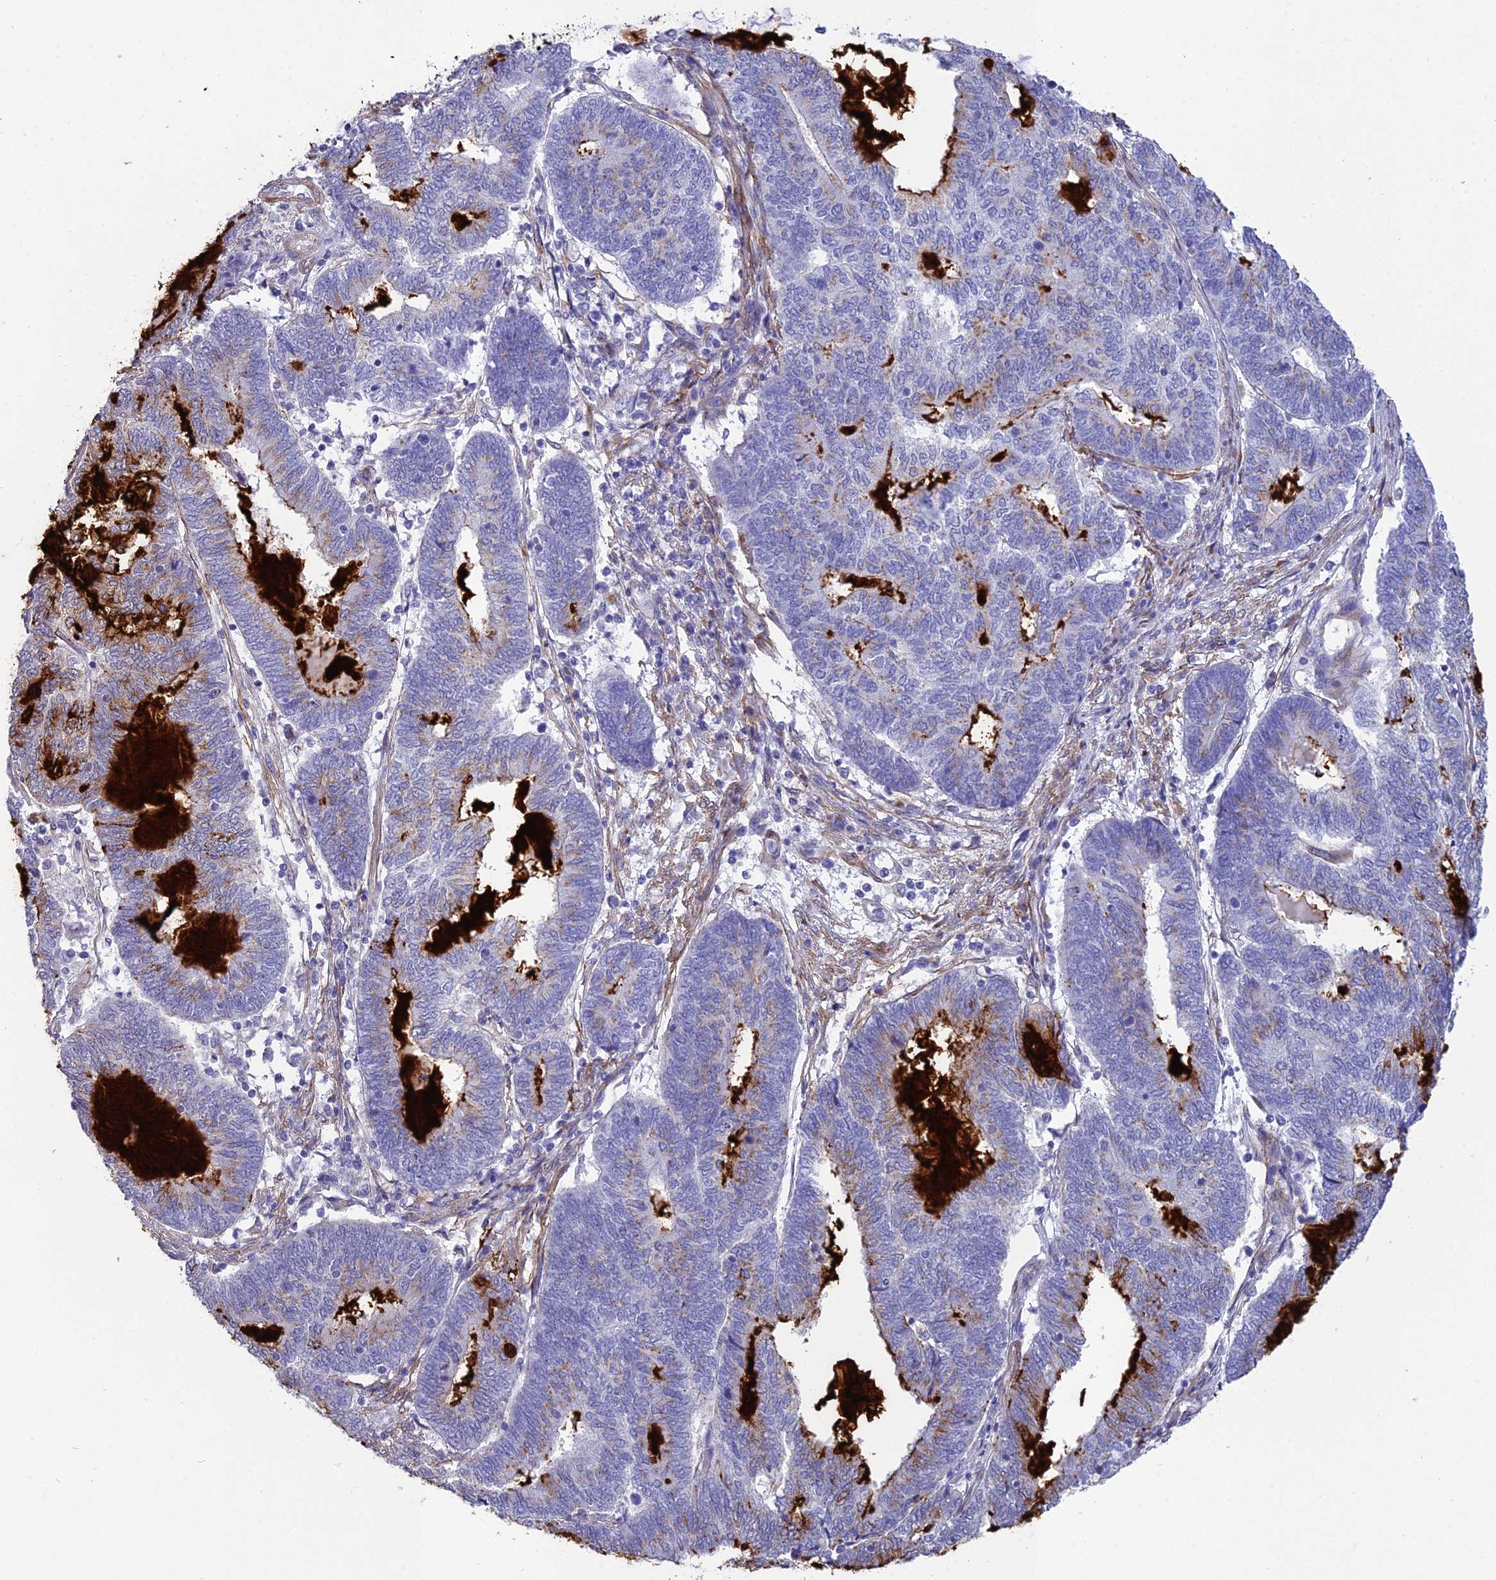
{"staining": {"intensity": "strong", "quantity": "<25%", "location": "cytoplasmic/membranous"}, "tissue": "endometrial cancer", "cell_type": "Tumor cells", "image_type": "cancer", "snomed": [{"axis": "morphology", "description": "Adenocarcinoma, NOS"}, {"axis": "topography", "description": "Uterus"}, {"axis": "topography", "description": "Endometrium"}], "caption": "Protein expression analysis of endometrial cancer exhibits strong cytoplasmic/membranous expression in approximately <25% of tumor cells.", "gene": "TNS1", "patient": {"sex": "female", "age": 70}}